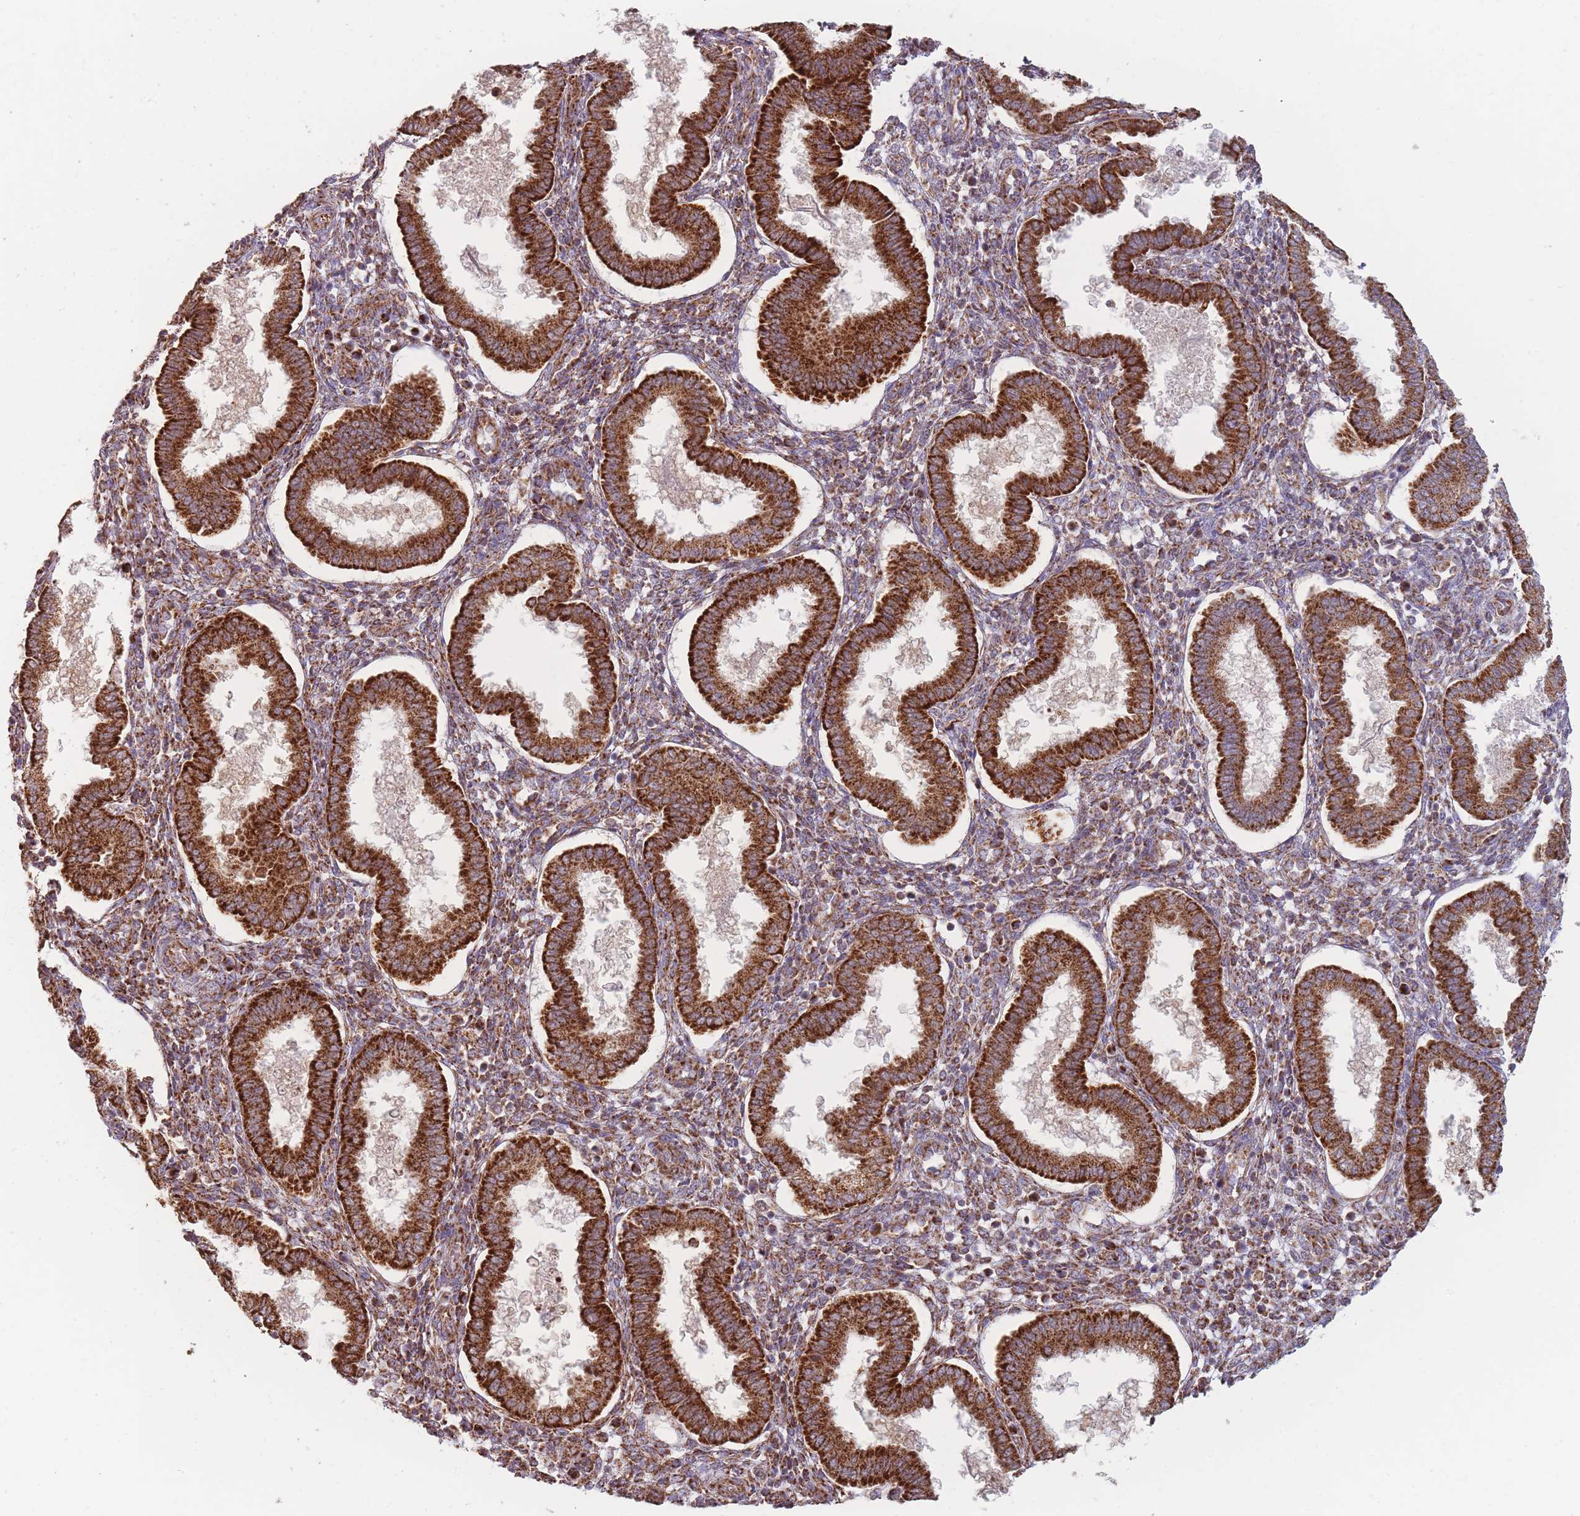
{"staining": {"intensity": "moderate", "quantity": ">75%", "location": "cytoplasmic/membranous"}, "tissue": "endometrium", "cell_type": "Cells in endometrial stroma", "image_type": "normal", "snomed": [{"axis": "morphology", "description": "Normal tissue, NOS"}, {"axis": "topography", "description": "Endometrium"}], "caption": "Protein staining of normal endometrium shows moderate cytoplasmic/membranous expression in about >75% of cells in endometrial stroma.", "gene": "ESRP2", "patient": {"sex": "female", "age": 24}}